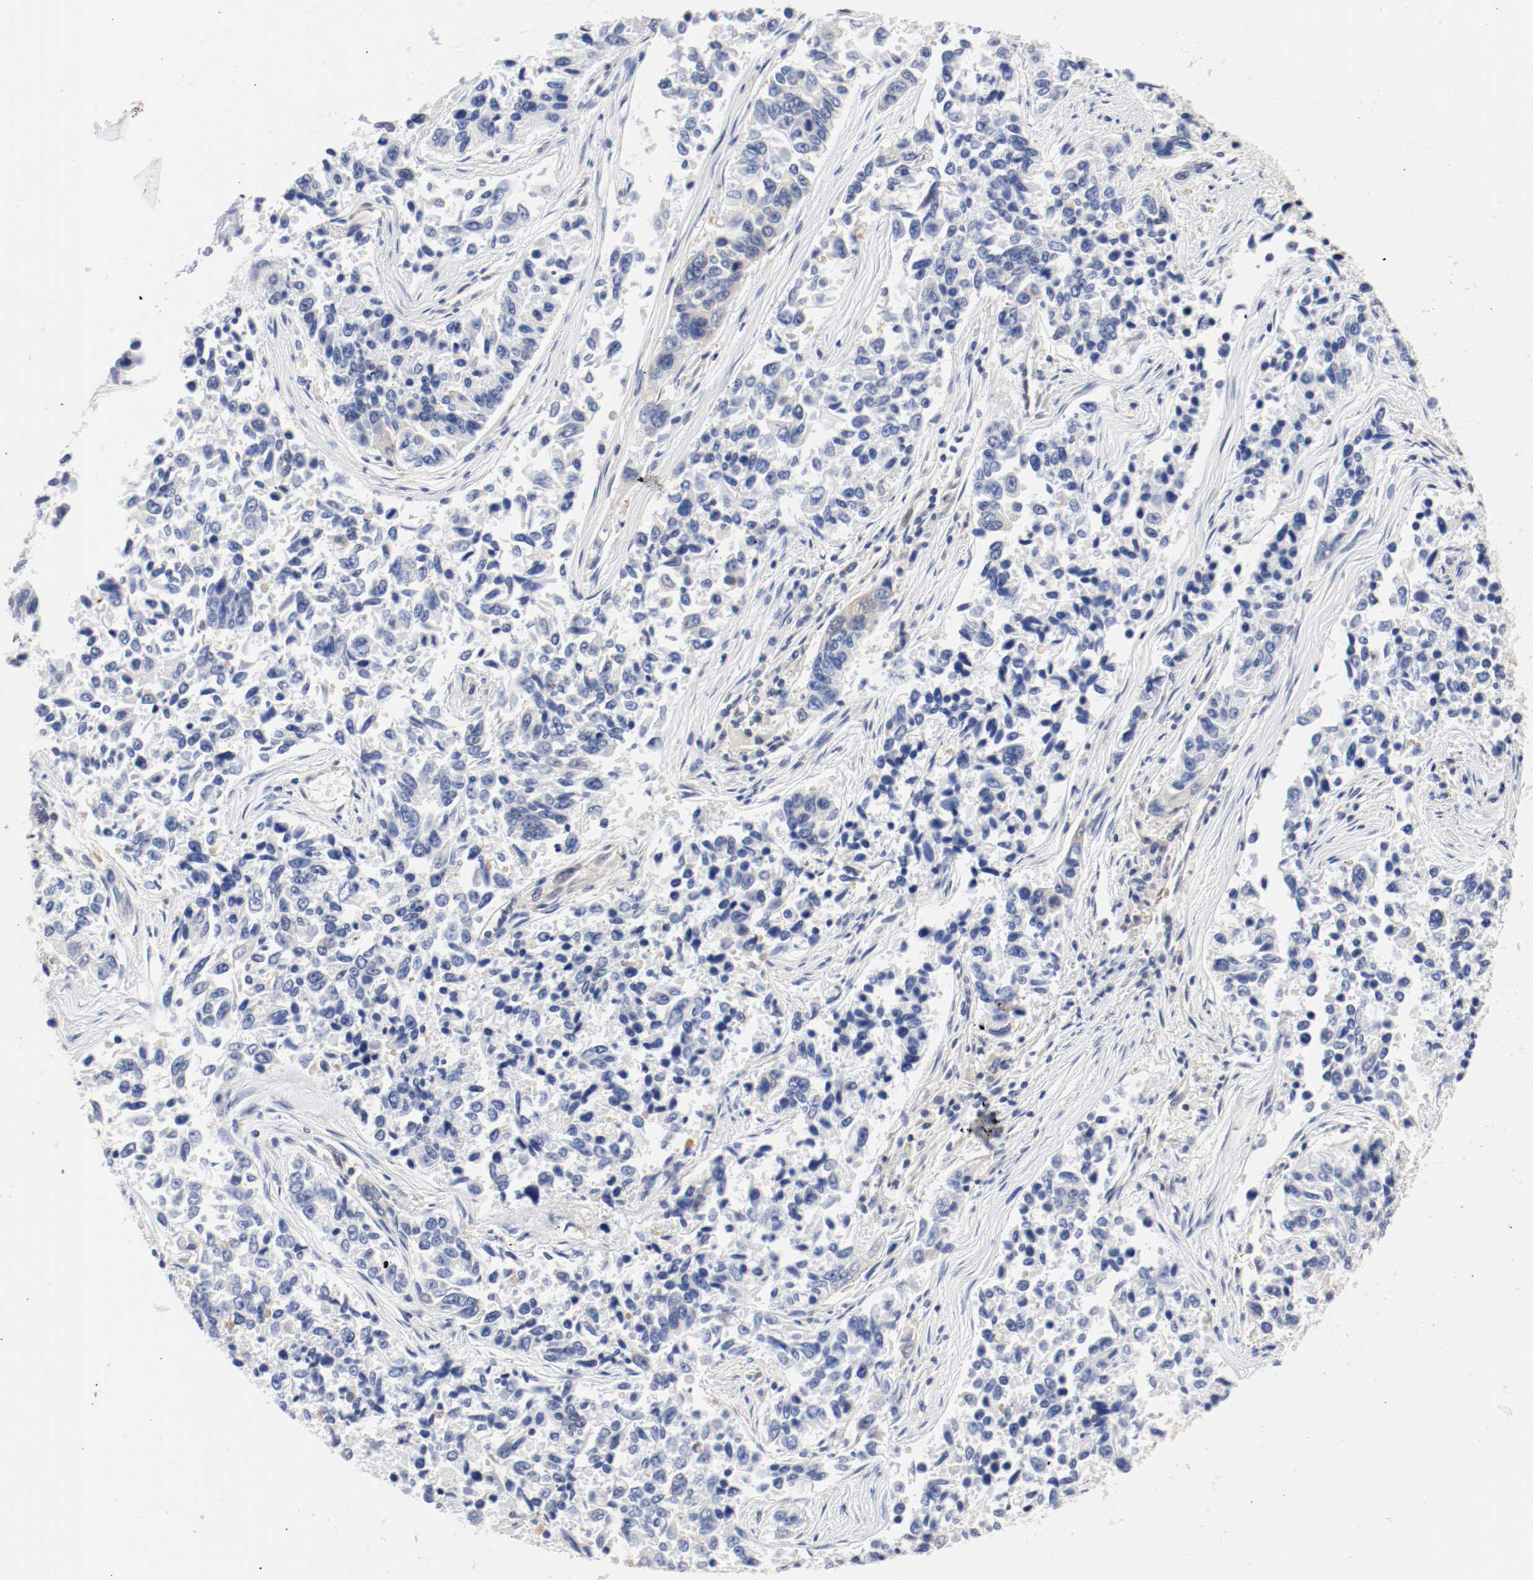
{"staining": {"intensity": "weak", "quantity": "<25%", "location": "cytoplasmic/membranous"}, "tissue": "lung cancer", "cell_type": "Tumor cells", "image_type": "cancer", "snomed": [{"axis": "morphology", "description": "Adenocarcinoma, NOS"}, {"axis": "topography", "description": "Lung"}], "caption": "DAB (3,3'-diaminobenzidine) immunohistochemical staining of lung cancer (adenocarcinoma) reveals no significant expression in tumor cells.", "gene": "HGS", "patient": {"sex": "male", "age": 84}}